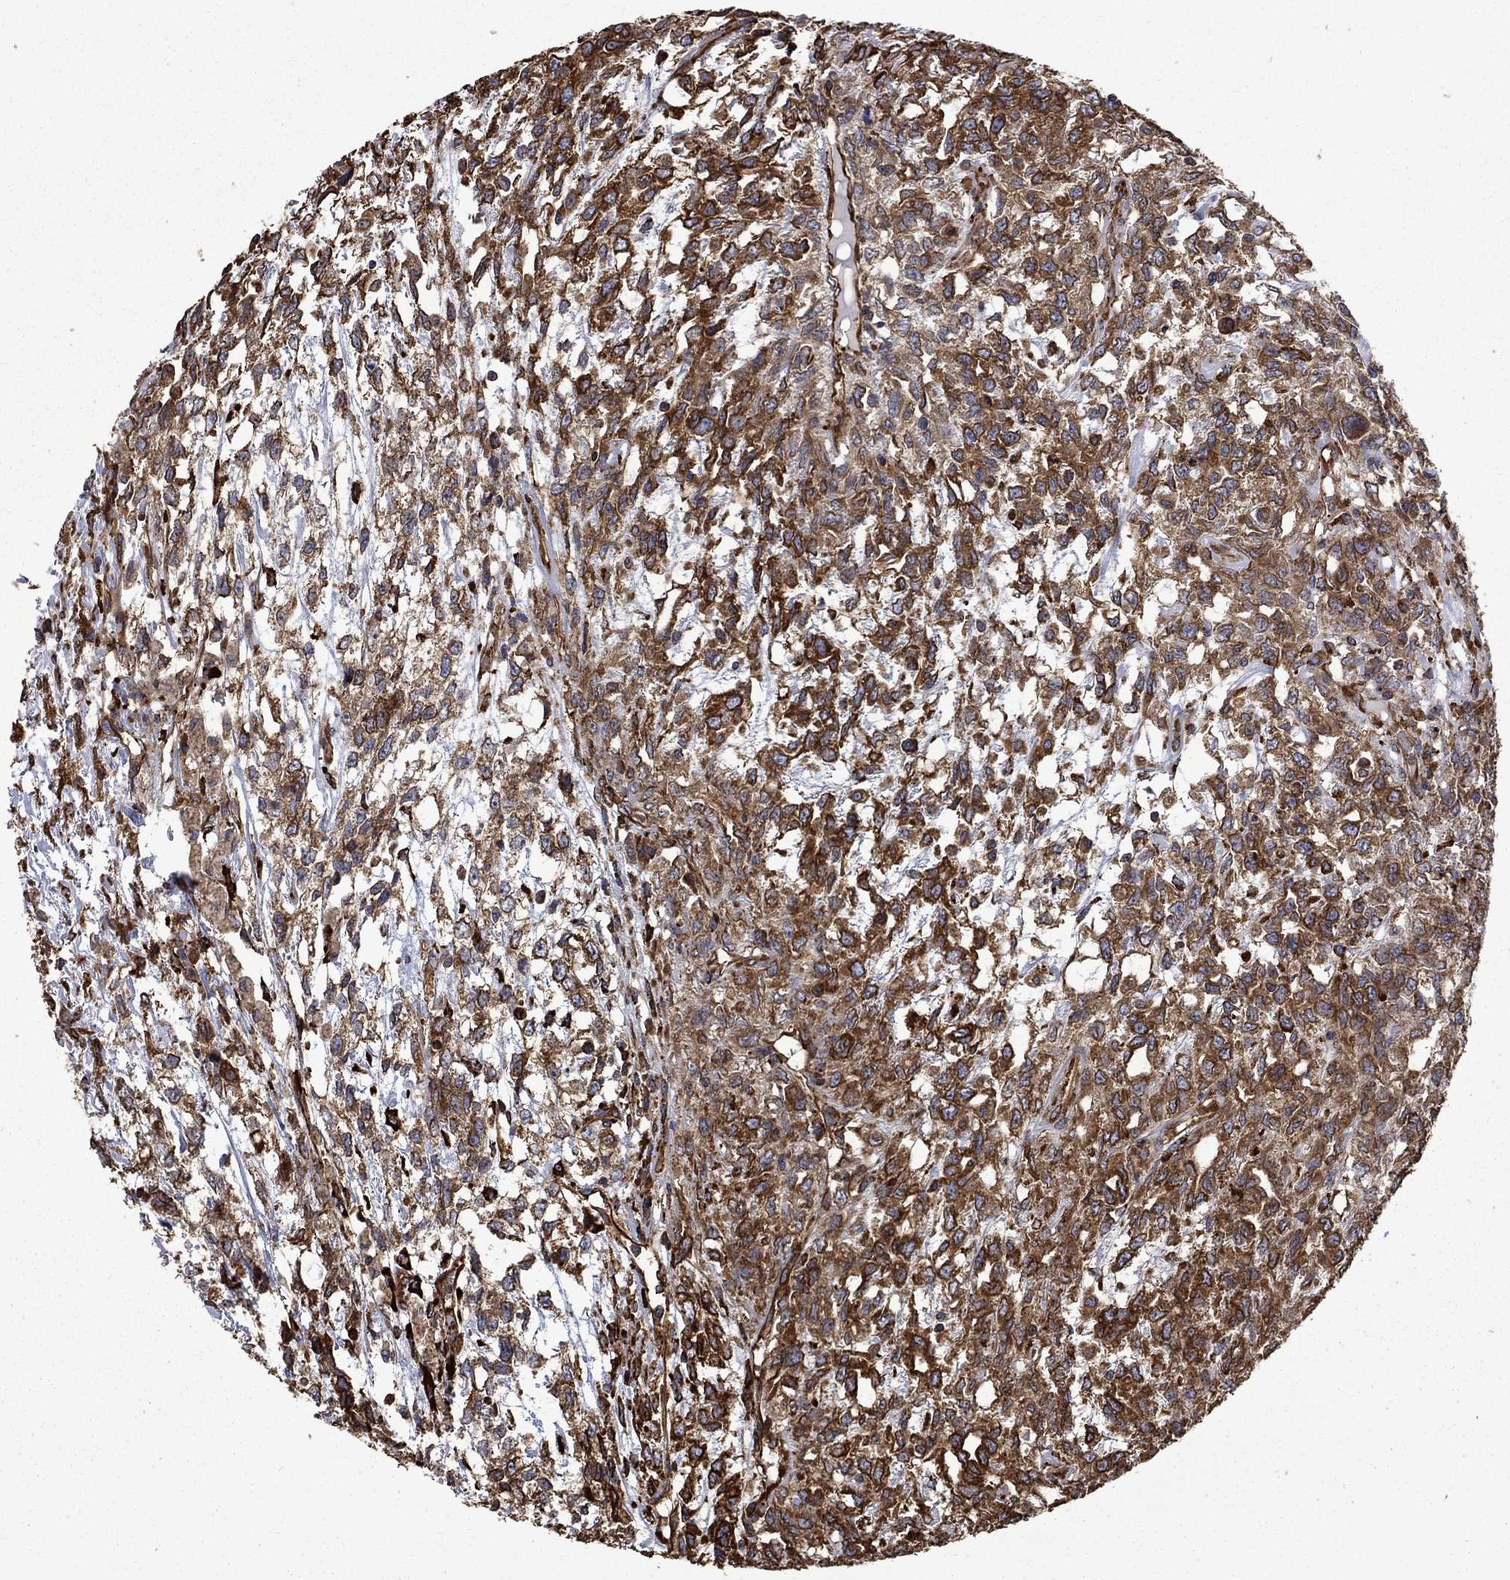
{"staining": {"intensity": "strong", "quantity": ">75%", "location": "cytoplasmic/membranous"}, "tissue": "testis cancer", "cell_type": "Tumor cells", "image_type": "cancer", "snomed": [{"axis": "morphology", "description": "Seminoma, NOS"}, {"axis": "topography", "description": "Testis"}], "caption": "Approximately >75% of tumor cells in testis cancer (seminoma) demonstrate strong cytoplasmic/membranous protein expression as visualized by brown immunohistochemical staining.", "gene": "CUTC", "patient": {"sex": "male", "age": 52}}